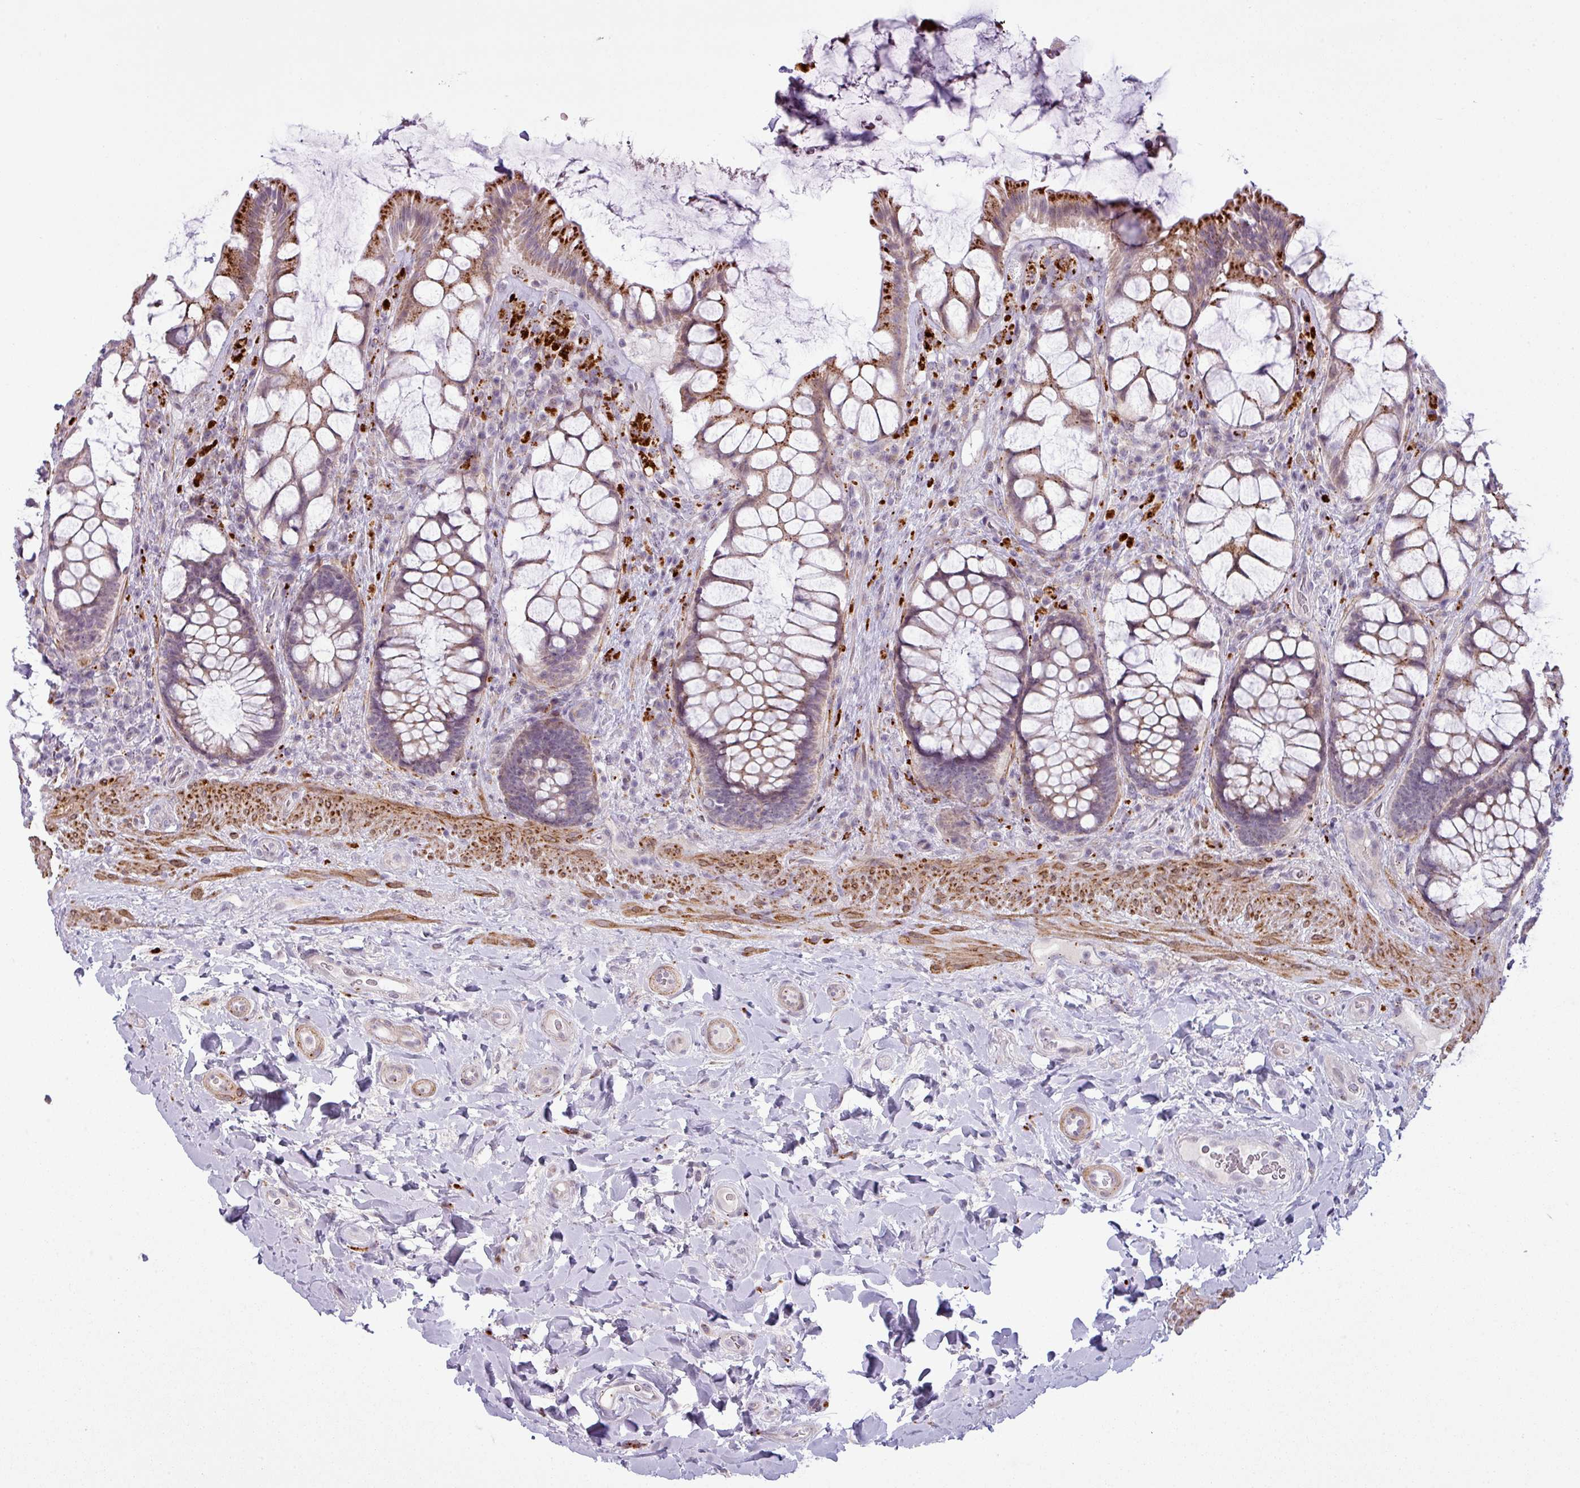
{"staining": {"intensity": "strong", "quantity": "25%-75%", "location": "cytoplasmic/membranous"}, "tissue": "rectum", "cell_type": "Glandular cells", "image_type": "normal", "snomed": [{"axis": "morphology", "description": "Normal tissue, NOS"}, {"axis": "topography", "description": "Rectum"}], "caption": "Protein analysis of benign rectum demonstrates strong cytoplasmic/membranous positivity in approximately 25%-75% of glandular cells.", "gene": "MAP7D2", "patient": {"sex": "female", "age": 58}}